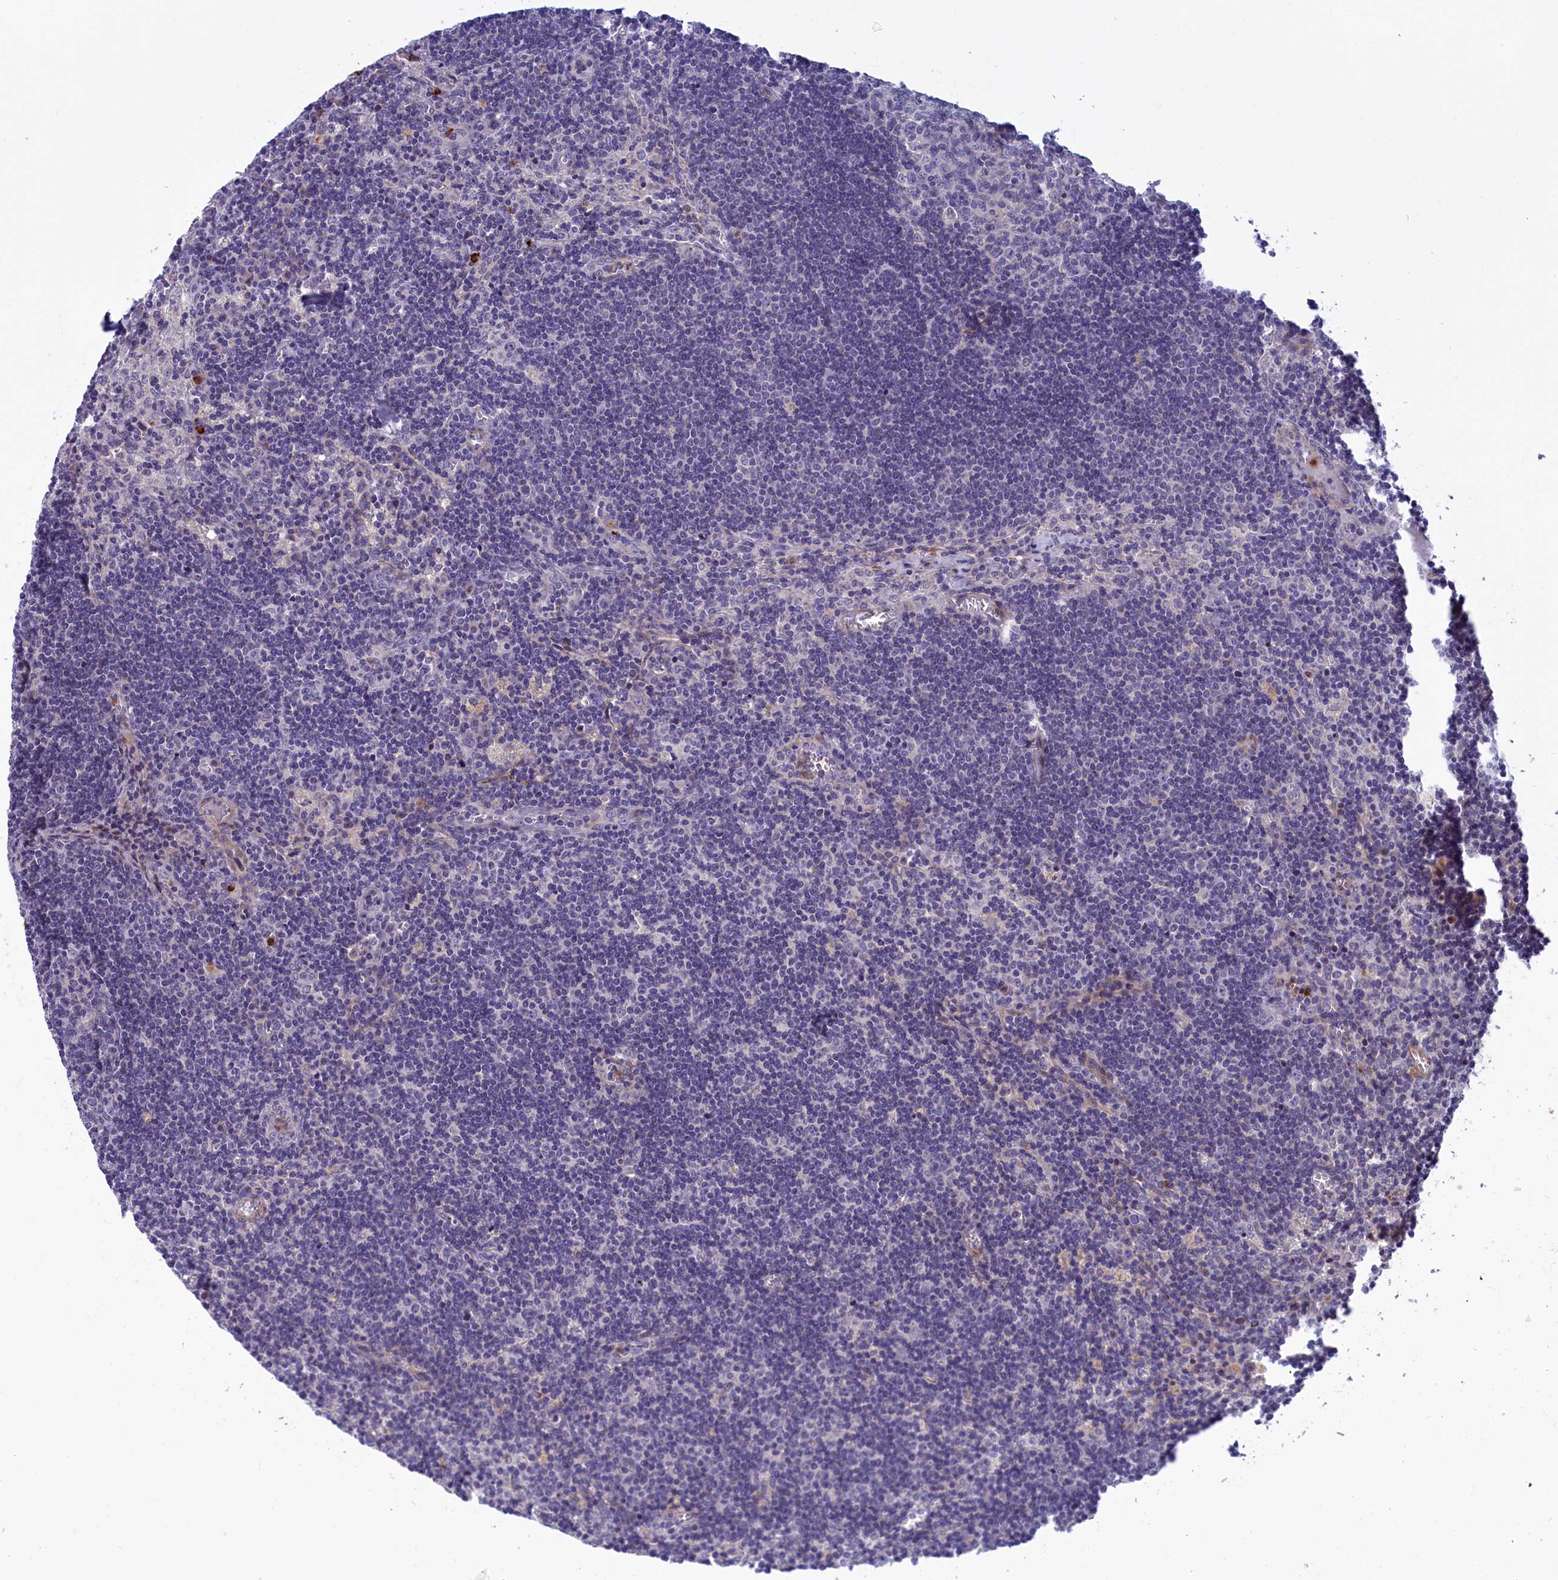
{"staining": {"intensity": "negative", "quantity": "none", "location": "none"}, "tissue": "lymph node", "cell_type": "Germinal center cells", "image_type": "normal", "snomed": [{"axis": "morphology", "description": "Normal tissue, NOS"}, {"axis": "topography", "description": "Lymph node"}], "caption": "DAB immunohistochemical staining of benign human lymph node demonstrates no significant expression in germinal center cells.", "gene": "LOXL1", "patient": {"sex": "male", "age": 58}}